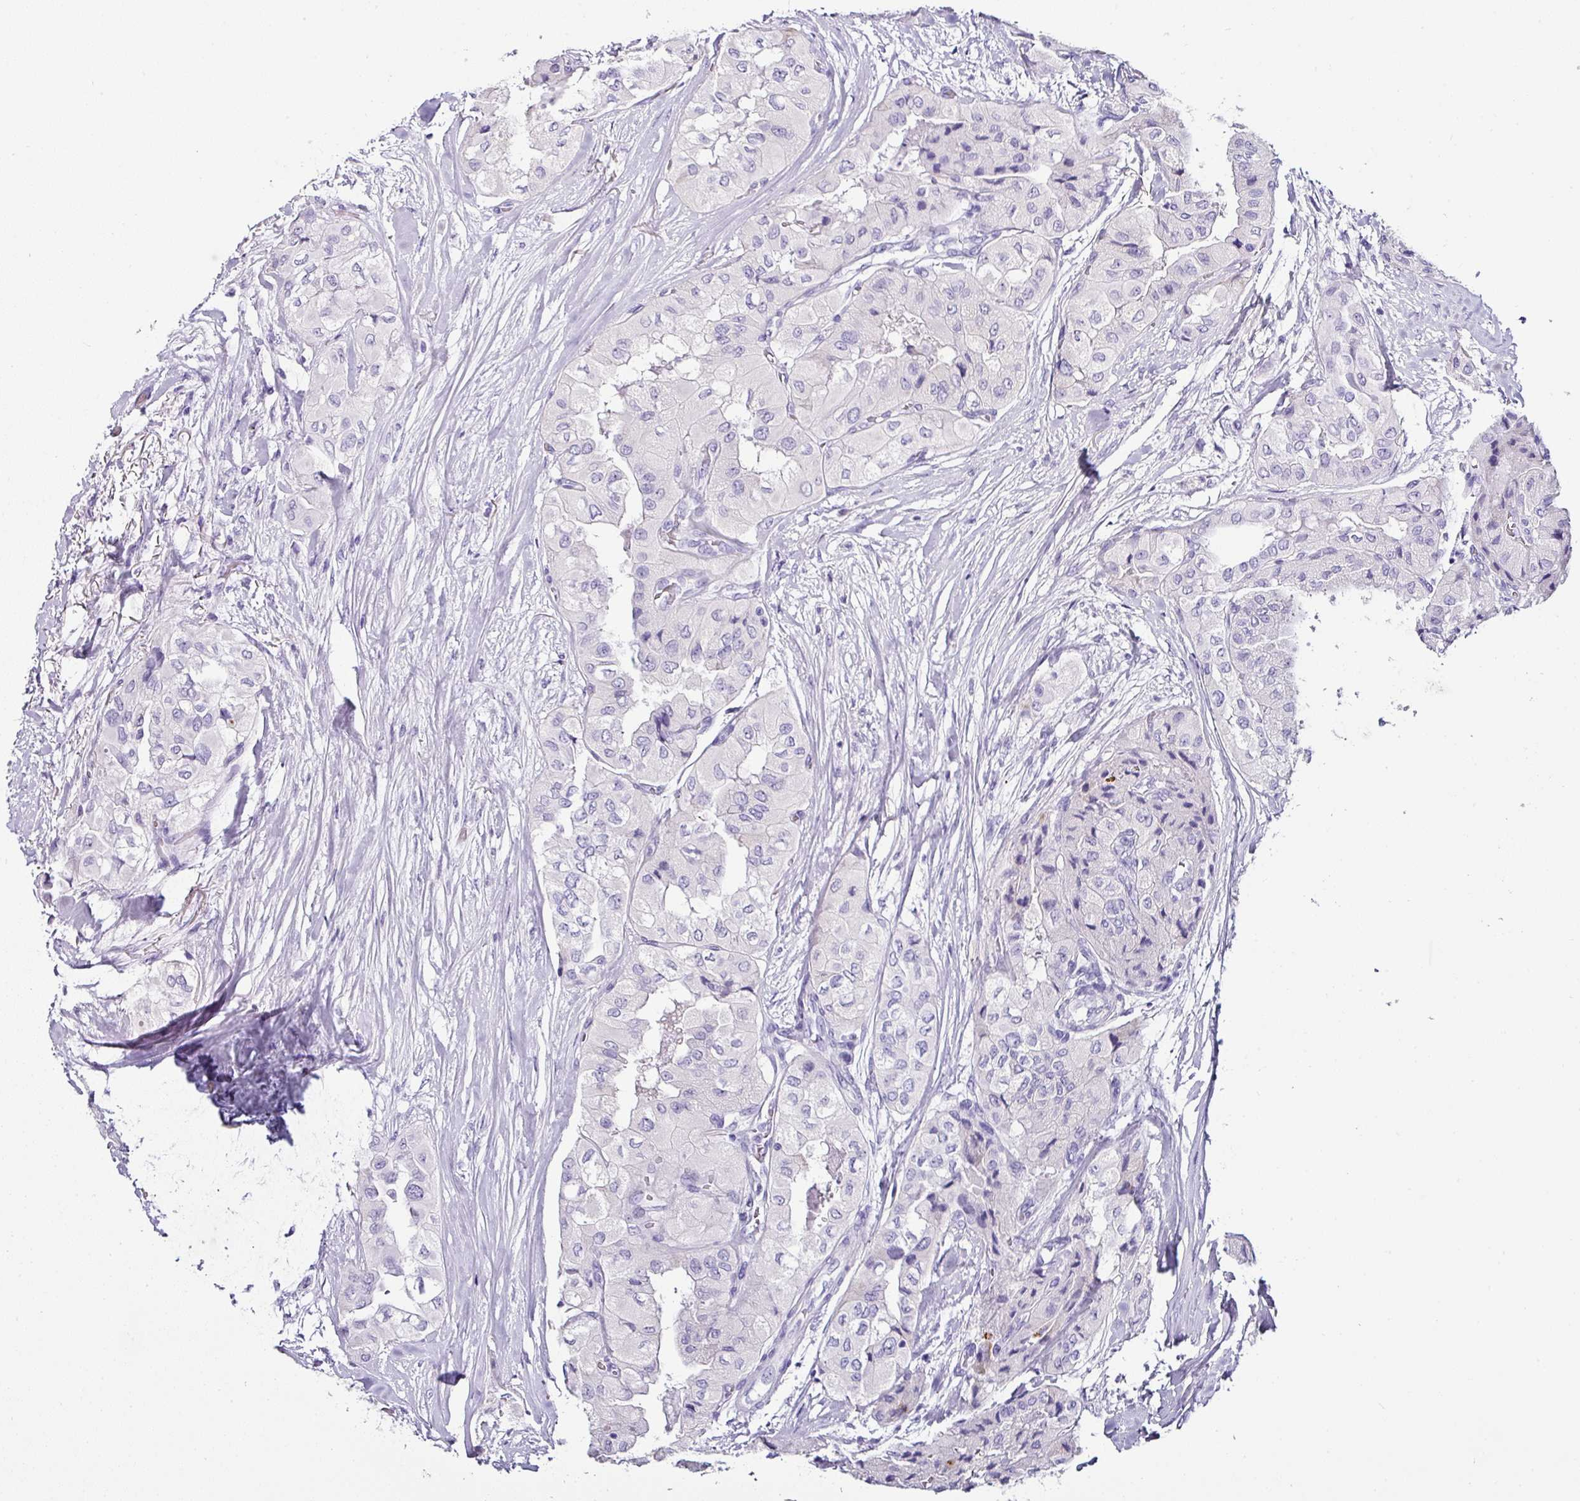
{"staining": {"intensity": "negative", "quantity": "none", "location": "none"}, "tissue": "thyroid cancer", "cell_type": "Tumor cells", "image_type": "cancer", "snomed": [{"axis": "morphology", "description": "Papillary adenocarcinoma, NOS"}, {"axis": "topography", "description": "Thyroid gland"}], "caption": "The photomicrograph shows no staining of tumor cells in papillary adenocarcinoma (thyroid).", "gene": "NAPSA", "patient": {"sex": "female", "age": 59}}